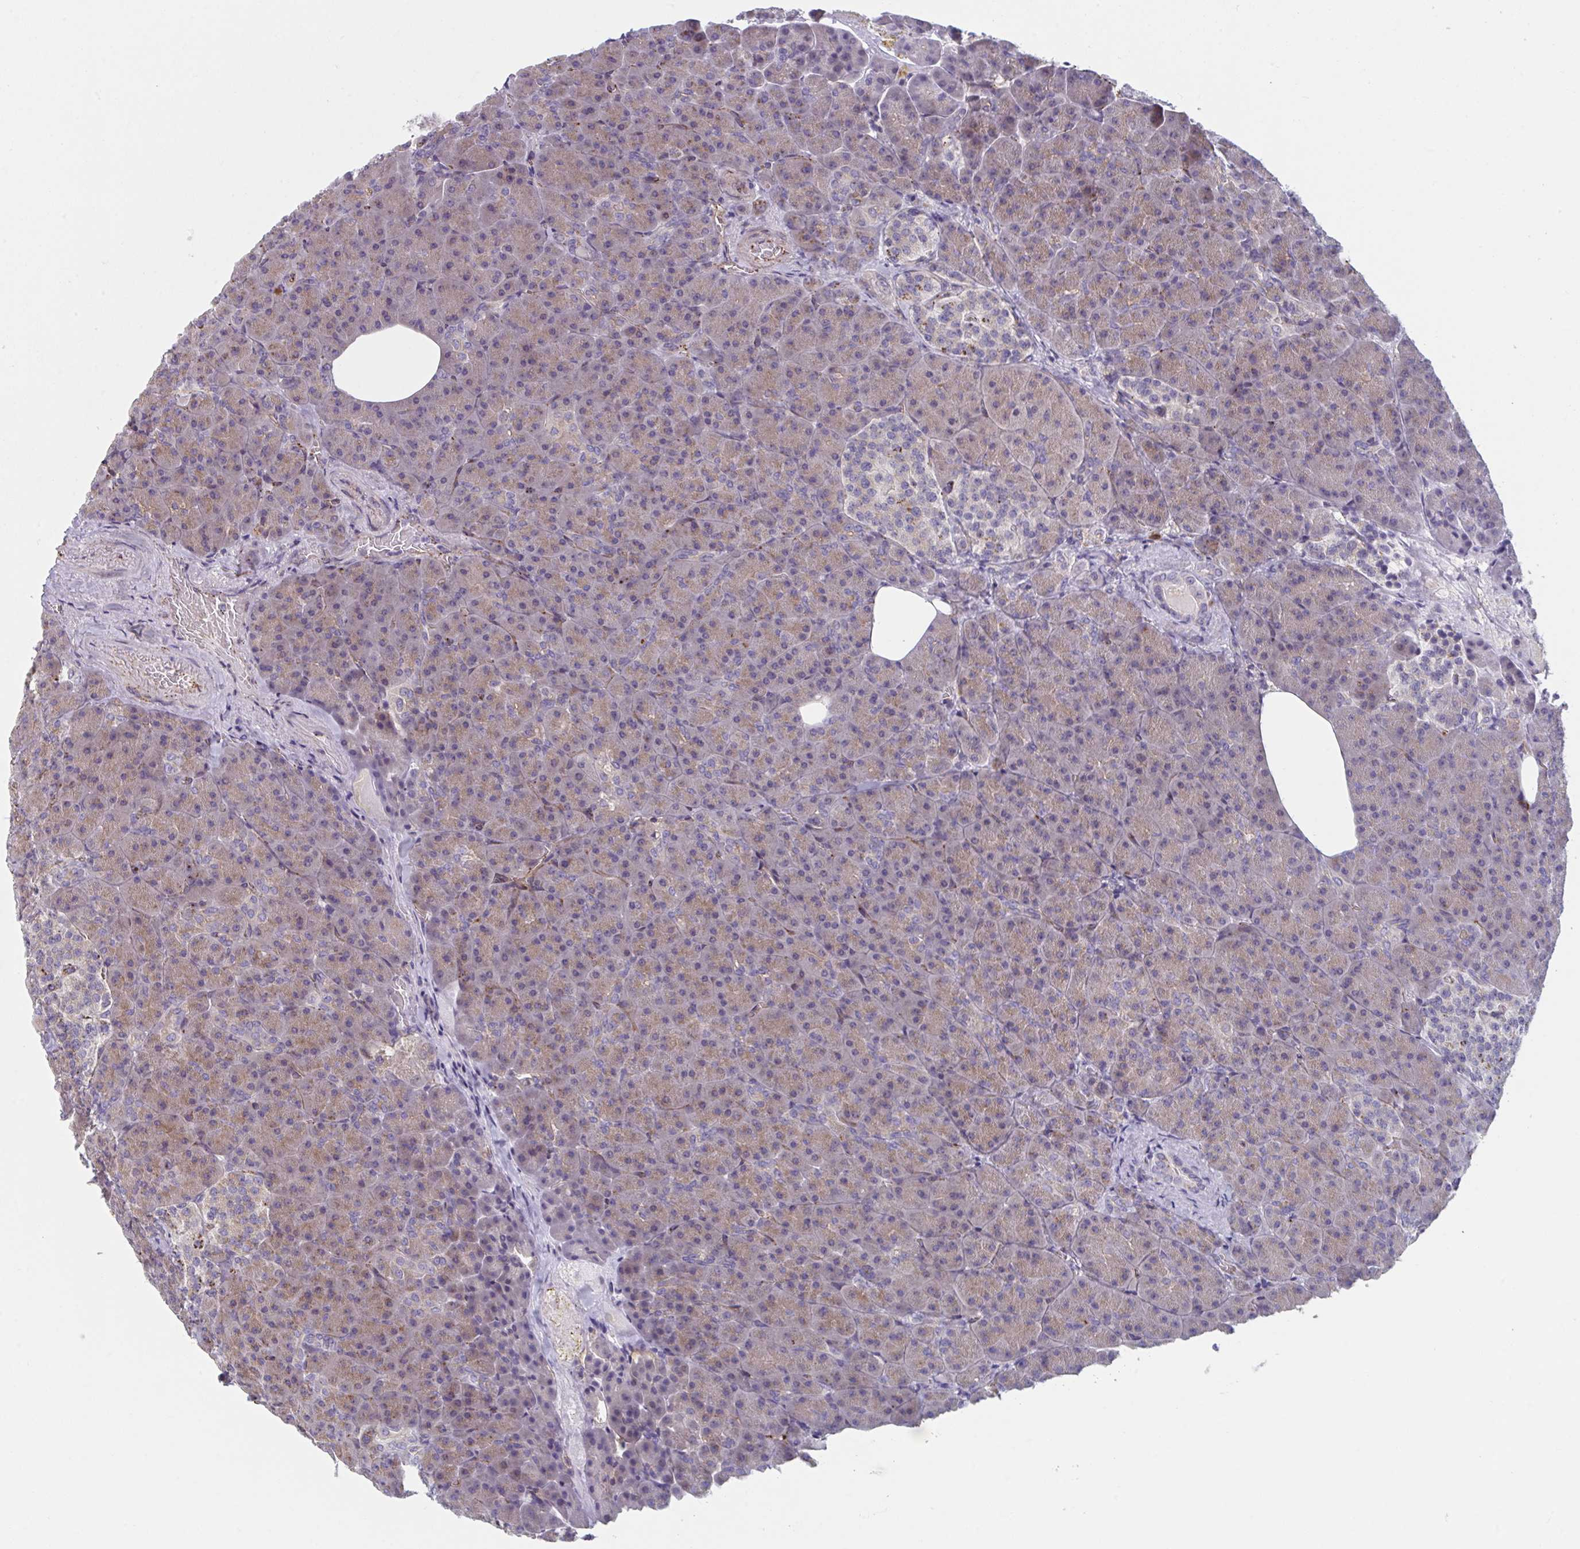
{"staining": {"intensity": "weak", "quantity": "25%-75%", "location": "cytoplasmic/membranous"}, "tissue": "pancreas", "cell_type": "Exocrine glandular cells", "image_type": "normal", "snomed": [{"axis": "morphology", "description": "Normal tissue, NOS"}, {"axis": "topography", "description": "Pancreas"}], "caption": "Pancreas stained with immunohistochemistry shows weak cytoplasmic/membranous expression in approximately 25%-75% of exocrine glandular cells. The staining was performed using DAB, with brown indicating positive protein expression. Nuclei are stained blue with hematoxylin.", "gene": "TNFSF10", "patient": {"sex": "female", "age": 74}}